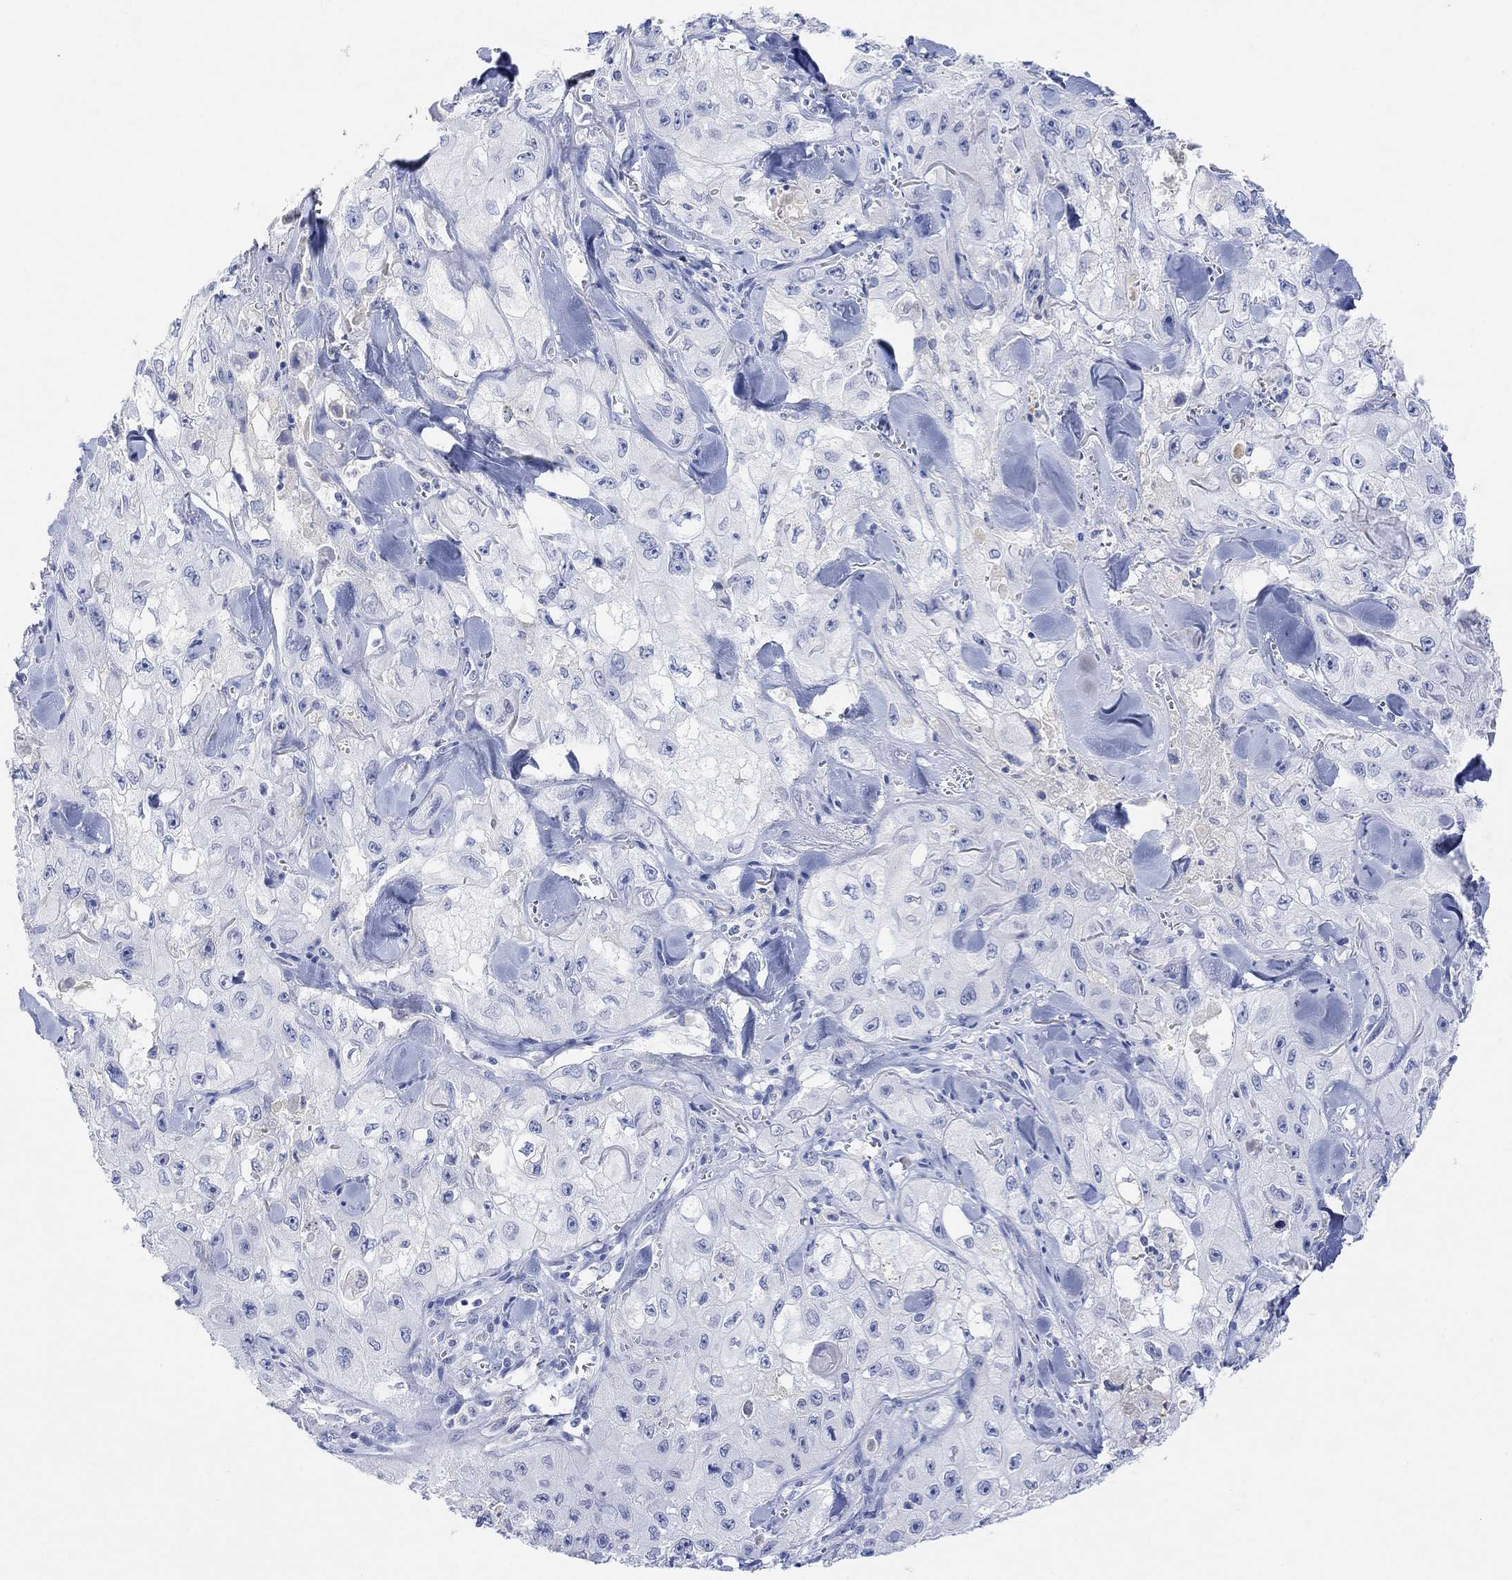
{"staining": {"intensity": "negative", "quantity": "none", "location": "none"}, "tissue": "skin cancer", "cell_type": "Tumor cells", "image_type": "cancer", "snomed": [{"axis": "morphology", "description": "Squamous cell carcinoma, NOS"}, {"axis": "topography", "description": "Skin"}, {"axis": "topography", "description": "Subcutis"}], "caption": "Histopathology image shows no significant protein staining in tumor cells of skin squamous cell carcinoma.", "gene": "TYR", "patient": {"sex": "male", "age": 73}}